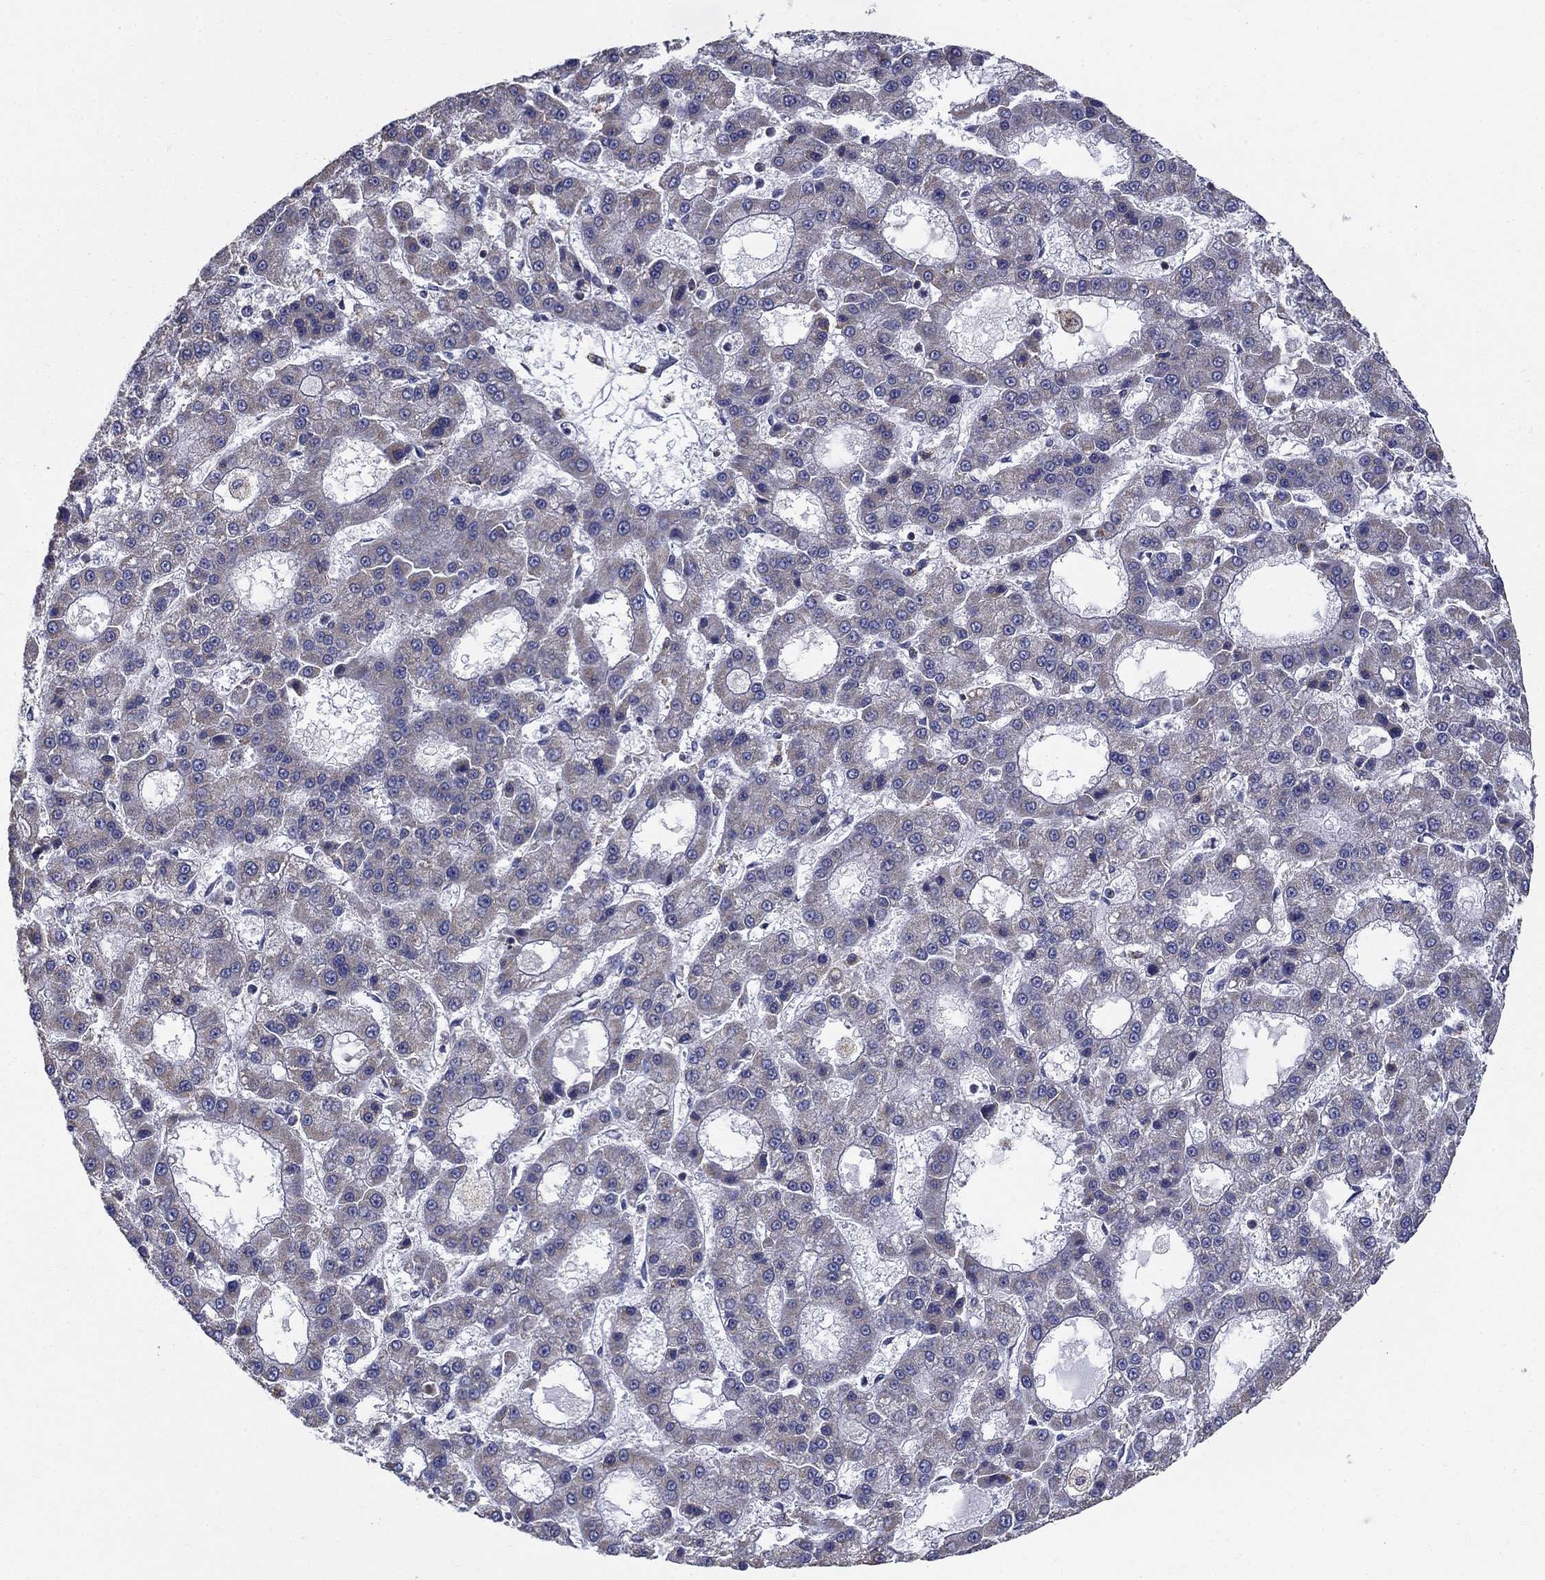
{"staining": {"intensity": "negative", "quantity": "none", "location": "none"}, "tissue": "liver cancer", "cell_type": "Tumor cells", "image_type": "cancer", "snomed": [{"axis": "morphology", "description": "Carcinoma, Hepatocellular, NOS"}, {"axis": "topography", "description": "Liver"}], "caption": "Tumor cells are negative for brown protein staining in liver hepatocellular carcinoma. (Immunohistochemistry, brightfield microscopy, high magnification).", "gene": "NME5", "patient": {"sex": "male", "age": 70}}